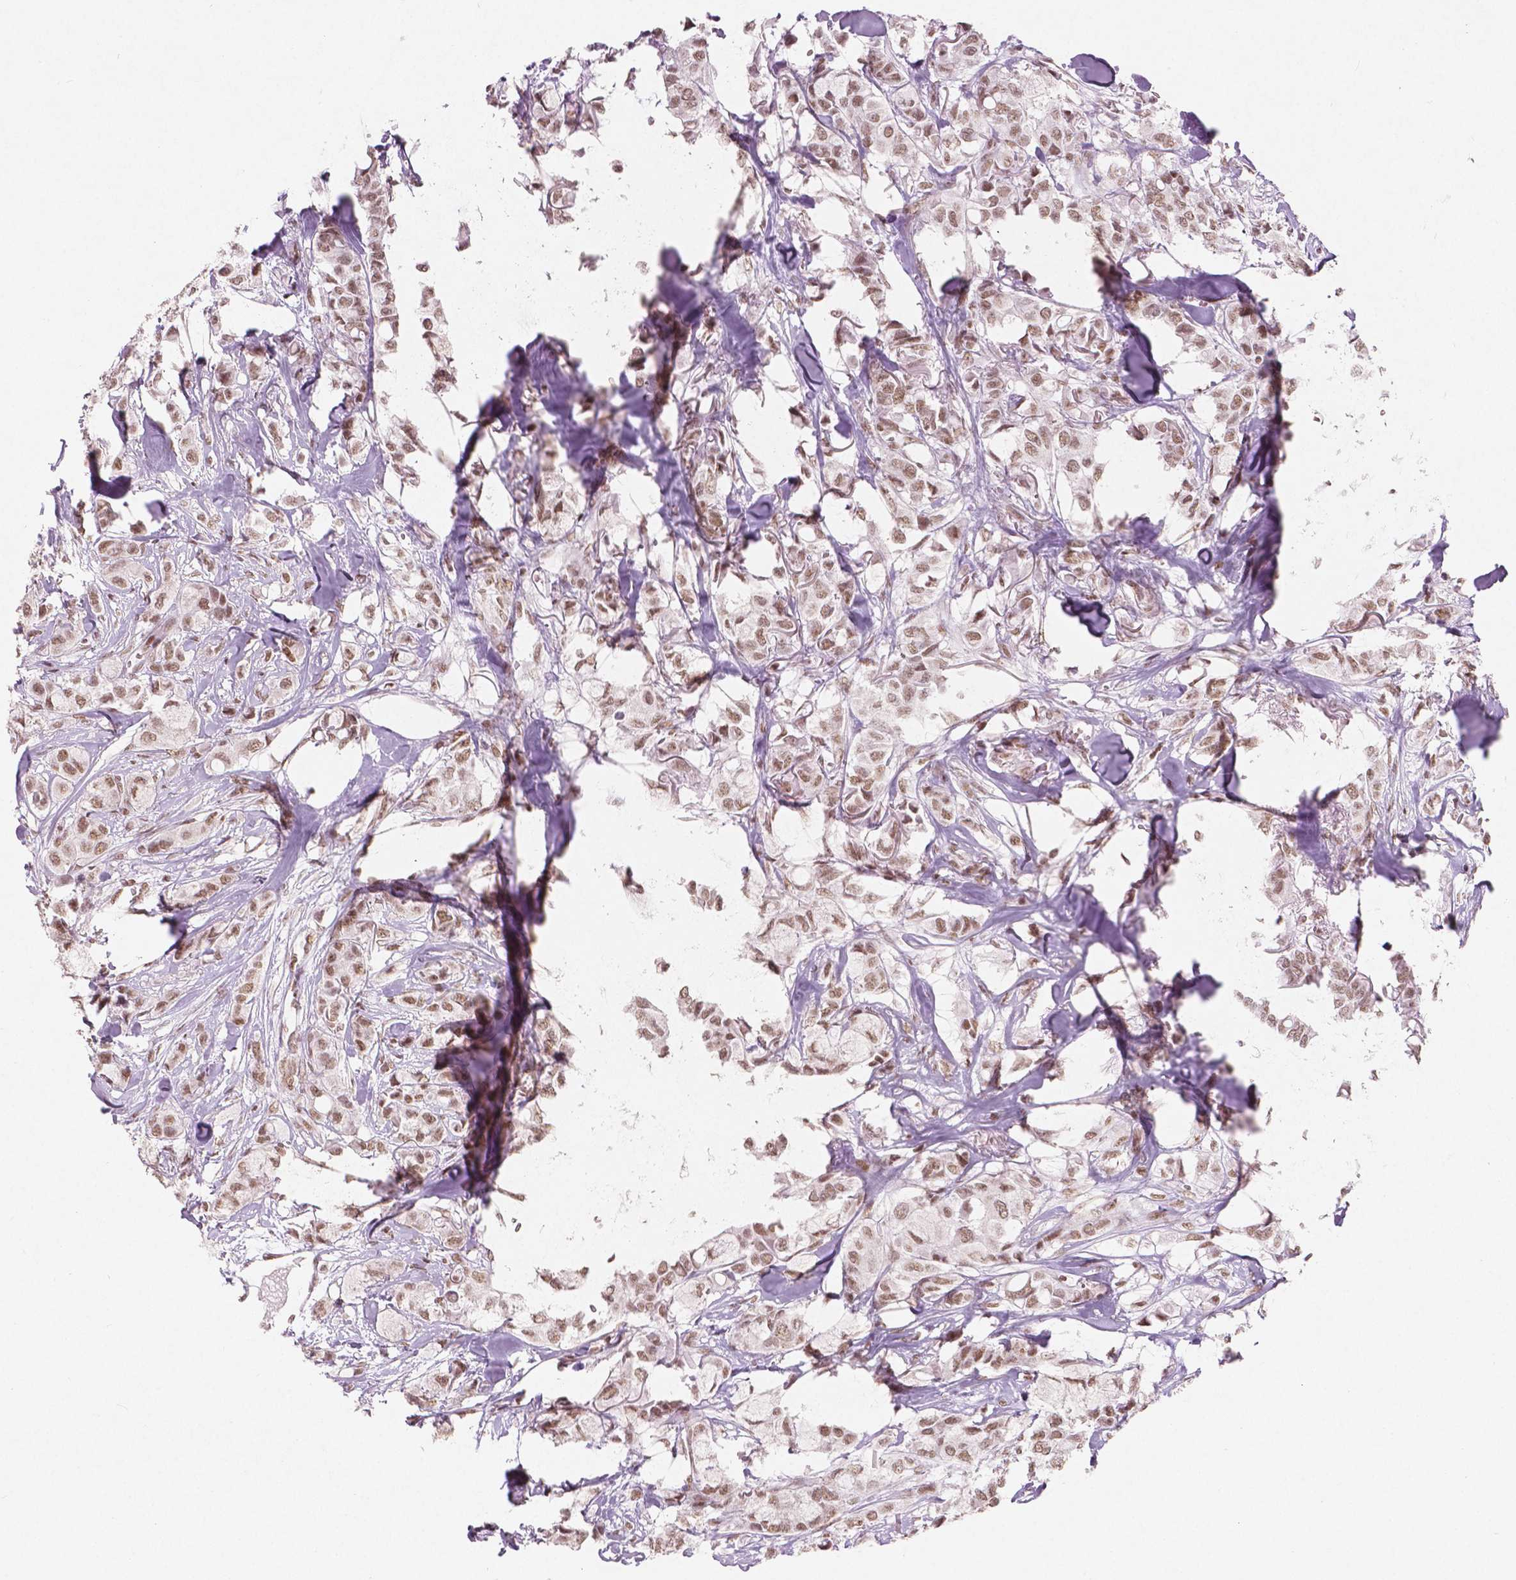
{"staining": {"intensity": "moderate", "quantity": ">75%", "location": "nuclear"}, "tissue": "breast cancer", "cell_type": "Tumor cells", "image_type": "cancer", "snomed": [{"axis": "morphology", "description": "Duct carcinoma"}, {"axis": "topography", "description": "Breast"}], "caption": "Approximately >75% of tumor cells in breast cancer reveal moderate nuclear protein expression as visualized by brown immunohistochemical staining.", "gene": "BRD4", "patient": {"sex": "female", "age": 85}}